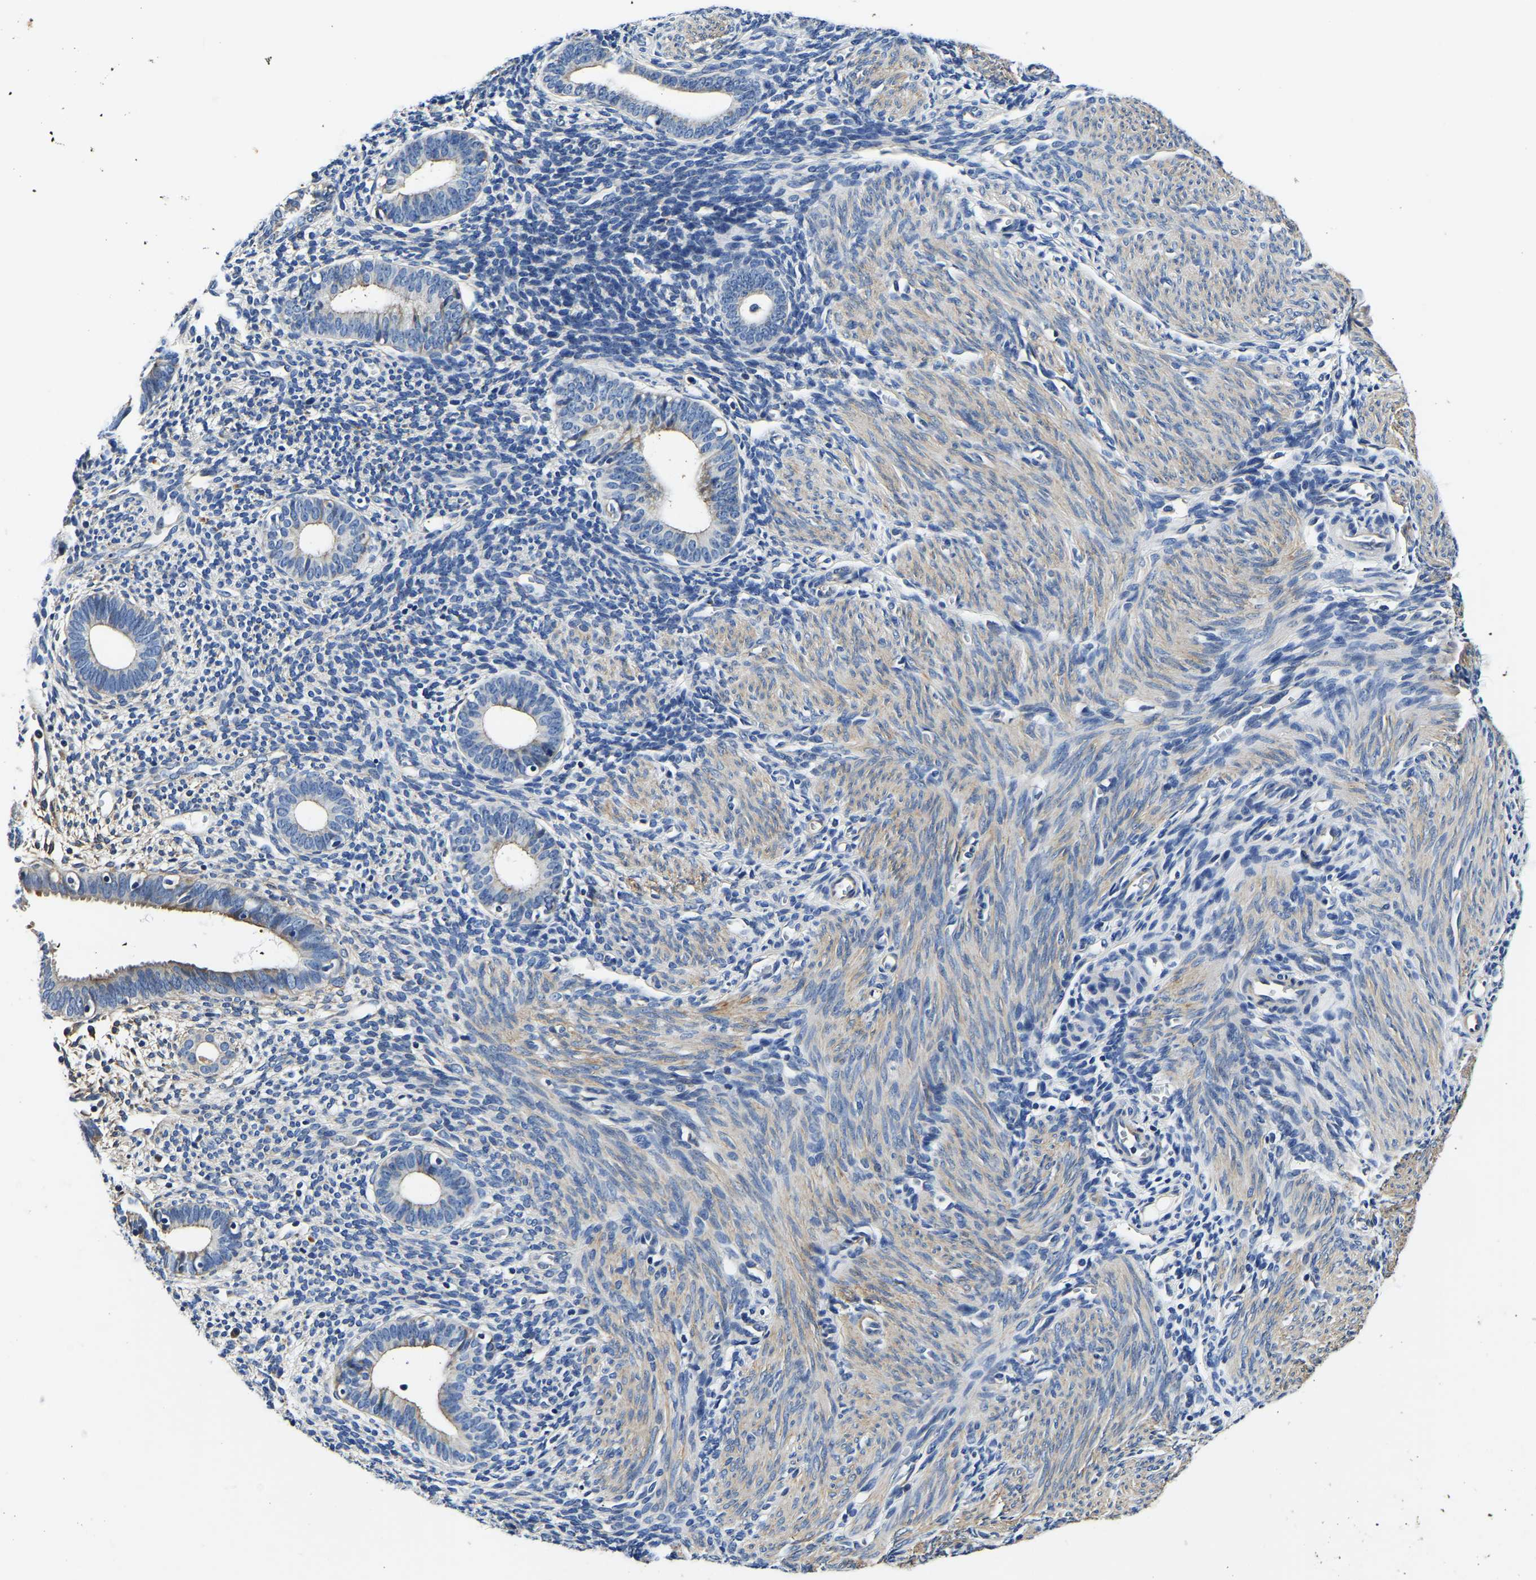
{"staining": {"intensity": "negative", "quantity": "none", "location": "none"}, "tissue": "endometrium", "cell_type": "Cells in endometrial stroma", "image_type": "normal", "snomed": [{"axis": "morphology", "description": "Normal tissue, NOS"}, {"axis": "morphology", "description": "Adenocarcinoma, NOS"}, {"axis": "topography", "description": "Endometrium"}], "caption": "Cells in endometrial stroma are negative for brown protein staining in normal endometrium. Nuclei are stained in blue.", "gene": "KCTD17", "patient": {"sex": "female", "age": 57}}